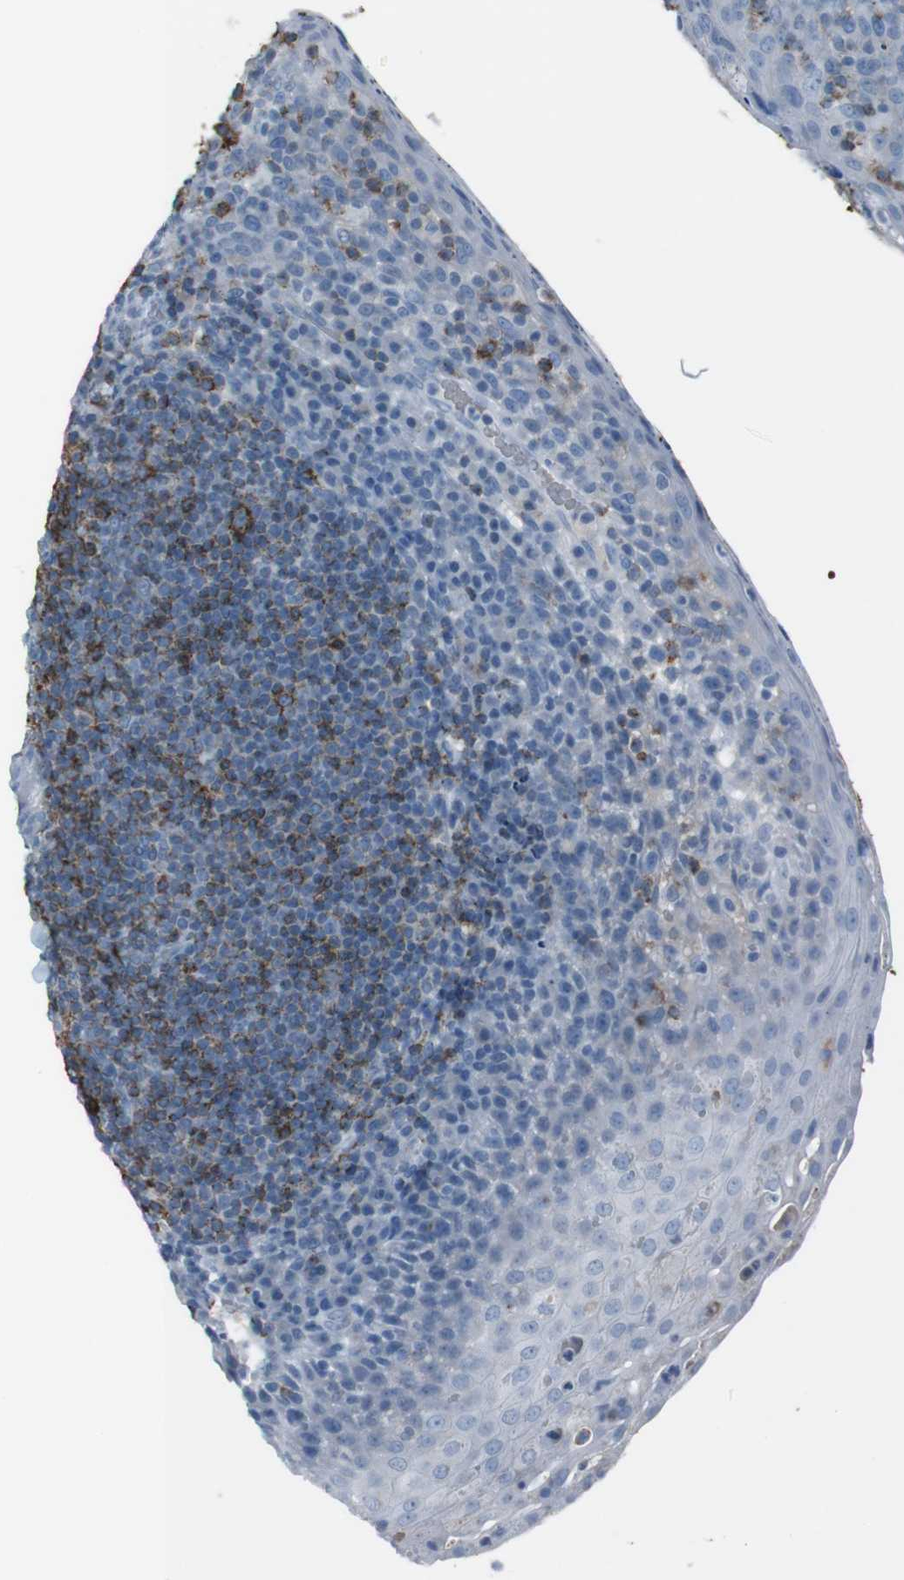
{"staining": {"intensity": "strong", "quantity": "25%-75%", "location": "cytoplasmic/membranous"}, "tissue": "tonsil", "cell_type": "Germinal center cells", "image_type": "normal", "snomed": [{"axis": "morphology", "description": "Normal tissue, NOS"}, {"axis": "topography", "description": "Tonsil"}], "caption": "Tonsil stained with DAB IHC reveals high levels of strong cytoplasmic/membranous staining in approximately 25%-75% of germinal center cells.", "gene": "ST6GAL1", "patient": {"sex": "male", "age": 17}}